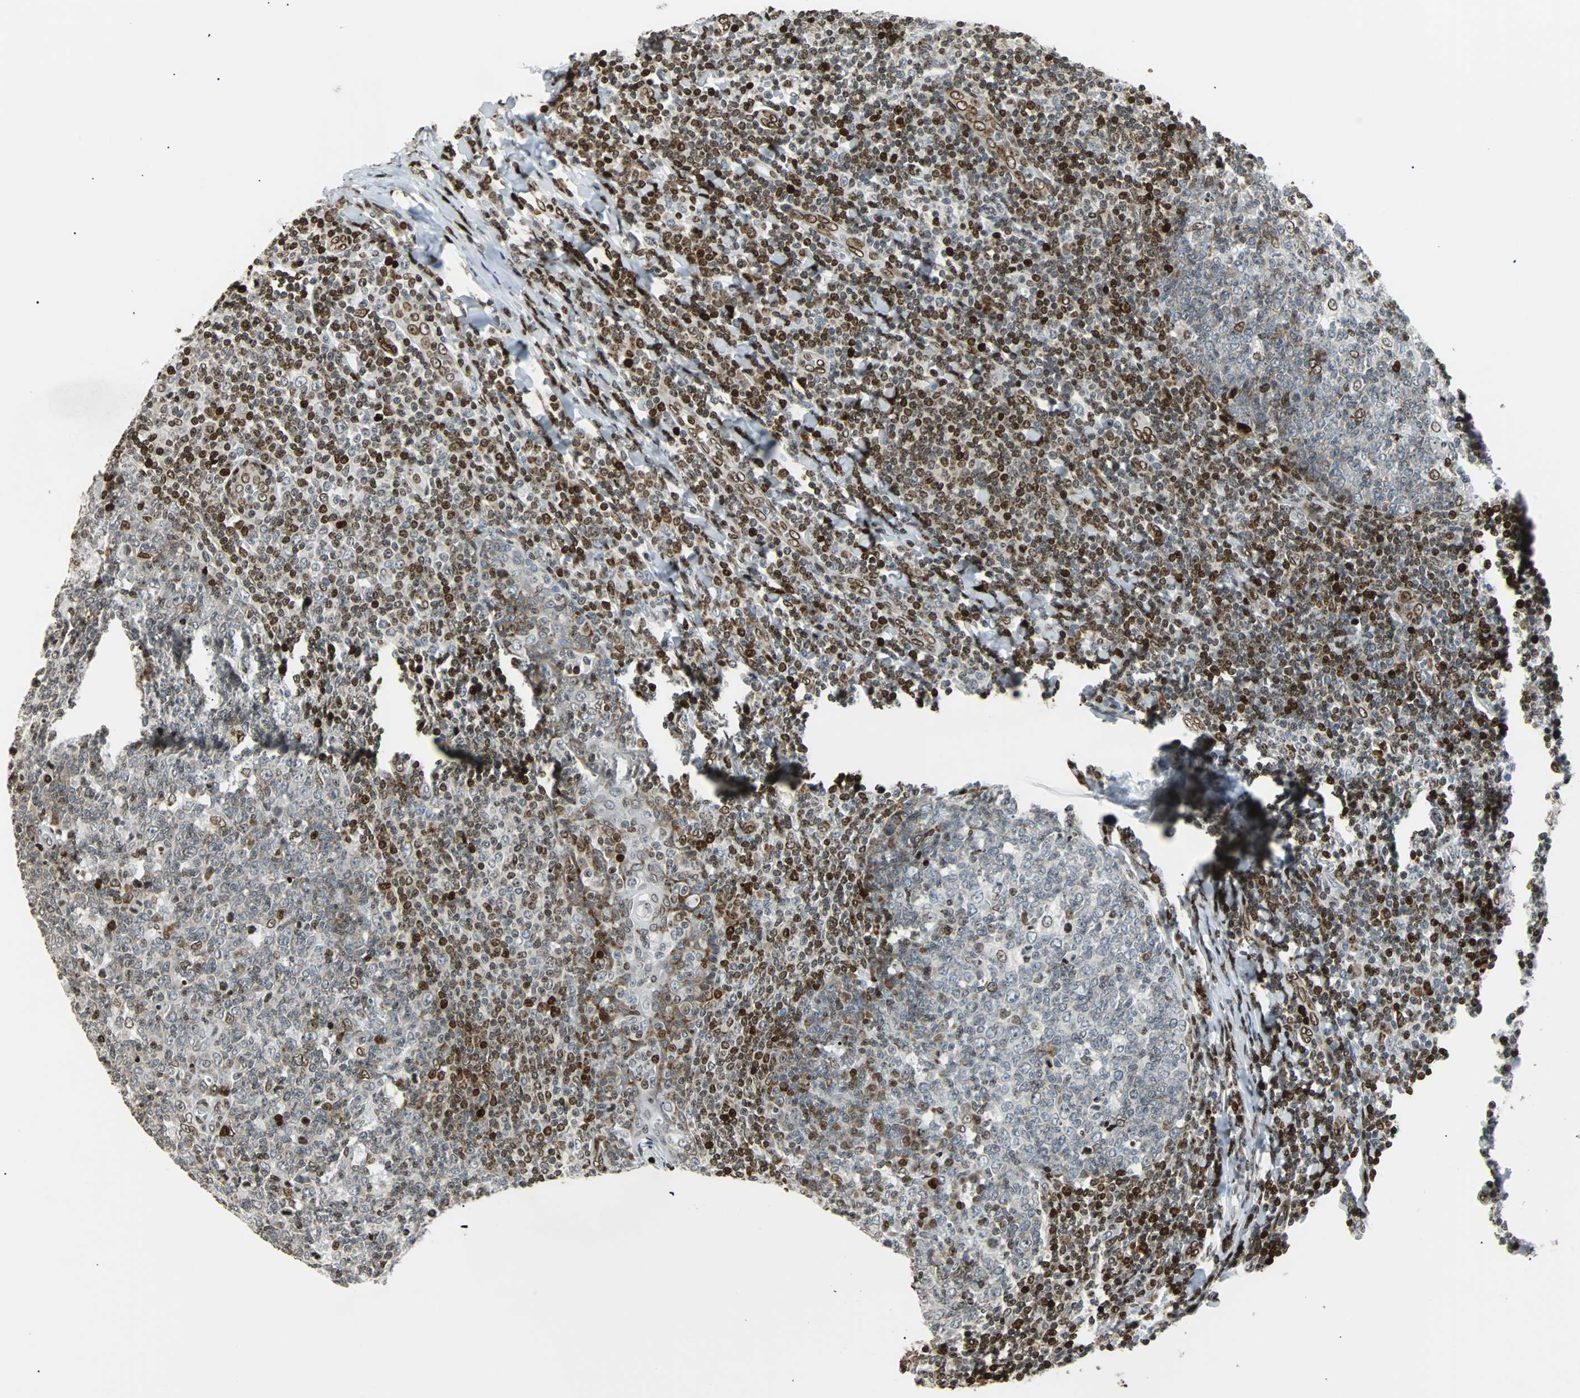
{"staining": {"intensity": "moderate", "quantity": "25%-75%", "location": "nuclear"}, "tissue": "tonsil", "cell_type": "Germinal center cells", "image_type": "normal", "snomed": [{"axis": "morphology", "description": "Normal tissue, NOS"}, {"axis": "topography", "description": "Tonsil"}], "caption": "Tonsil stained with IHC demonstrates moderate nuclear positivity in about 25%-75% of germinal center cells. (Stains: DAB in brown, nuclei in blue, Microscopy: brightfield microscopy at high magnification).", "gene": "ZNF131", "patient": {"sex": "male", "age": 31}}